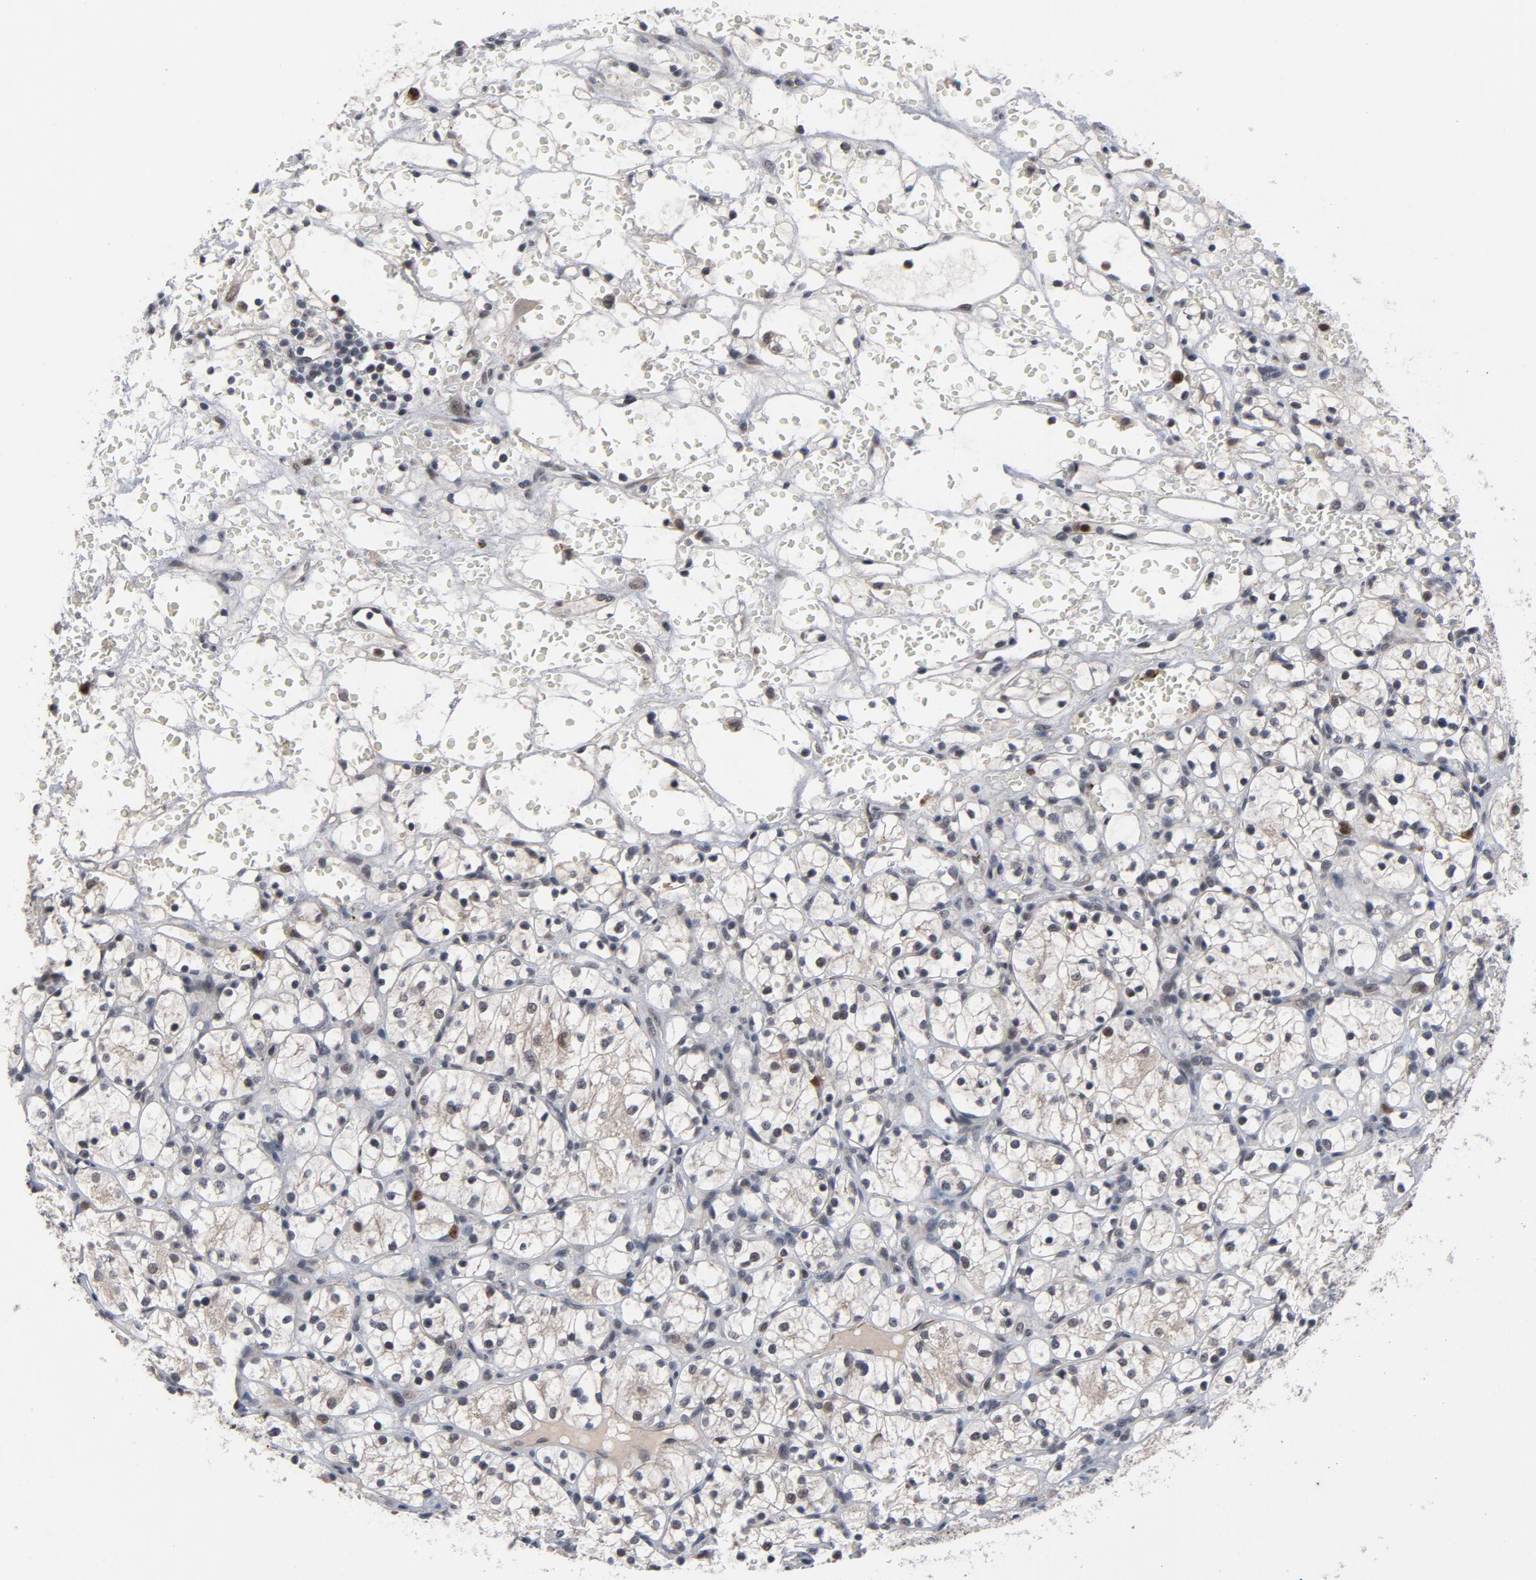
{"staining": {"intensity": "negative", "quantity": "none", "location": "none"}, "tissue": "renal cancer", "cell_type": "Tumor cells", "image_type": "cancer", "snomed": [{"axis": "morphology", "description": "Adenocarcinoma, NOS"}, {"axis": "topography", "description": "Kidney"}], "caption": "IHC micrograph of neoplastic tissue: renal adenocarcinoma stained with DAB shows no significant protein positivity in tumor cells.", "gene": "RTL5", "patient": {"sex": "female", "age": 60}}